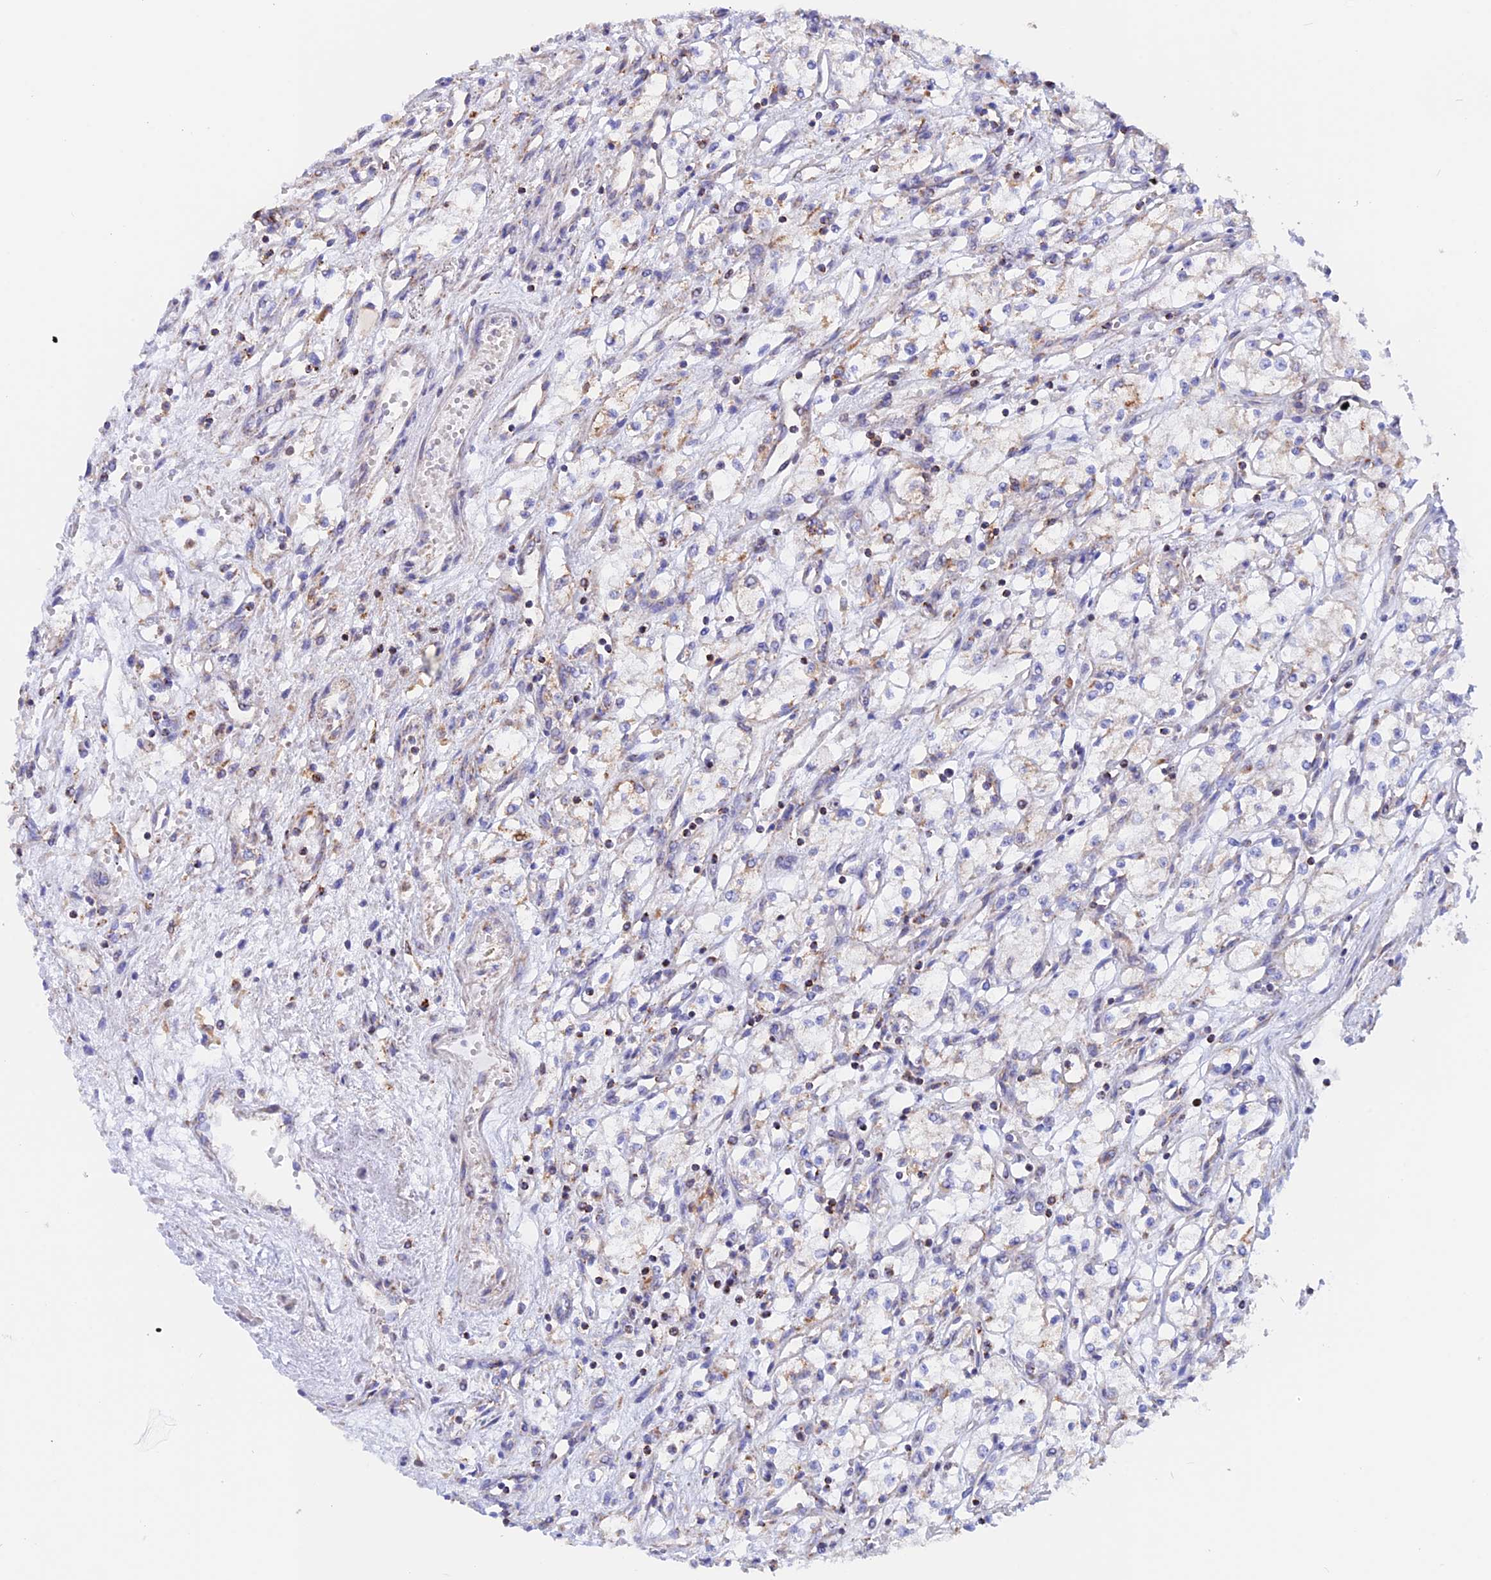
{"staining": {"intensity": "weak", "quantity": "<25%", "location": "cytoplasmic/membranous"}, "tissue": "renal cancer", "cell_type": "Tumor cells", "image_type": "cancer", "snomed": [{"axis": "morphology", "description": "Adenocarcinoma, NOS"}, {"axis": "topography", "description": "Kidney"}], "caption": "An image of human adenocarcinoma (renal) is negative for staining in tumor cells.", "gene": "GCDH", "patient": {"sex": "male", "age": 59}}